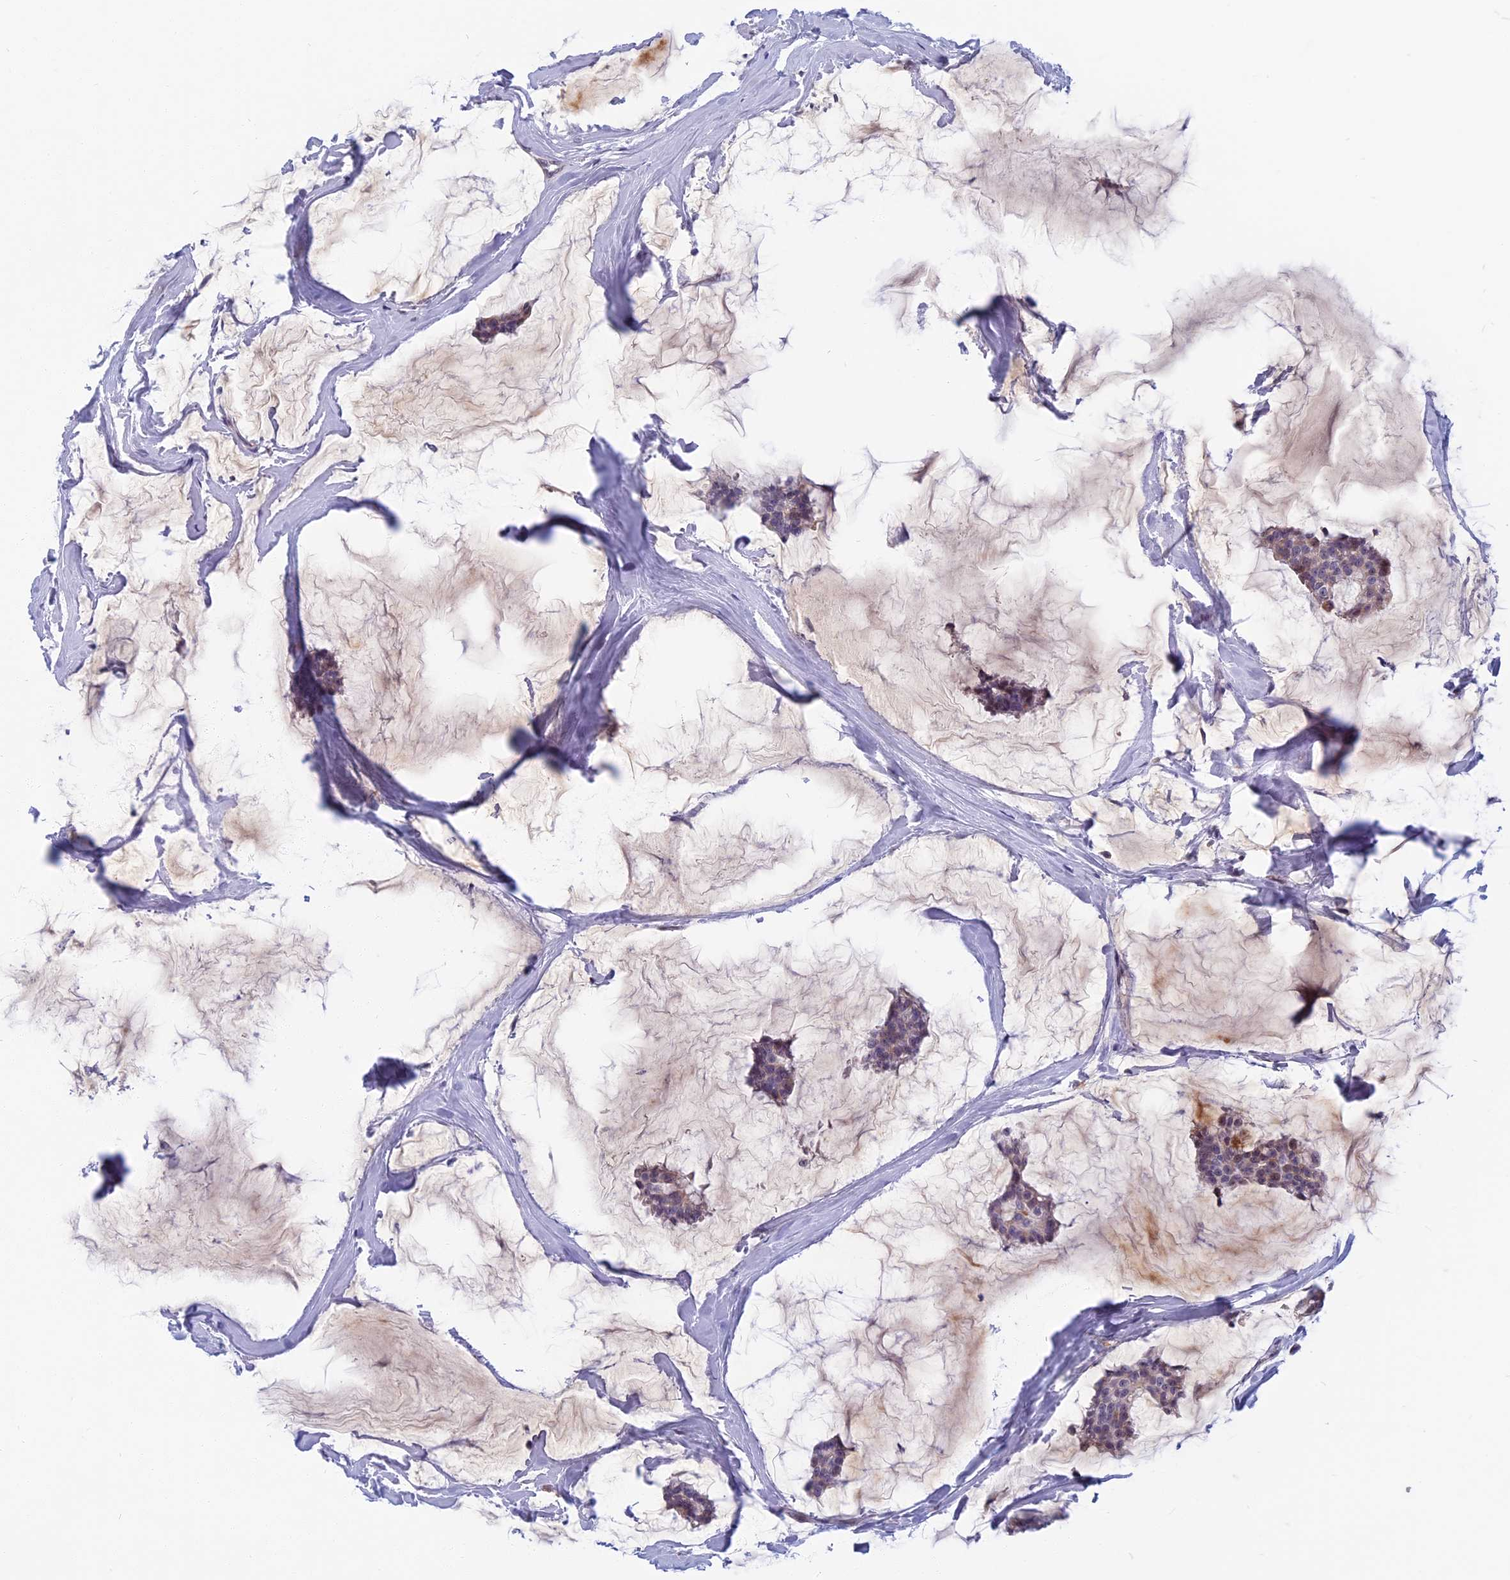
{"staining": {"intensity": "weak", "quantity": "<25%", "location": "cytoplasmic/membranous"}, "tissue": "breast cancer", "cell_type": "Tumor cells", "image_type": "cancer", "snomed": [{"axis": "morphology", "description": "Duct carcinoma"}, {"axis": "topography", "description": "Breast"}], "caption": "Breast cancer stained for a protein using immunohistochemistry (IHC) displays no staining tumor cells.", "gene": "CDC7", "patient": {"sex": "female", "age": 93}}